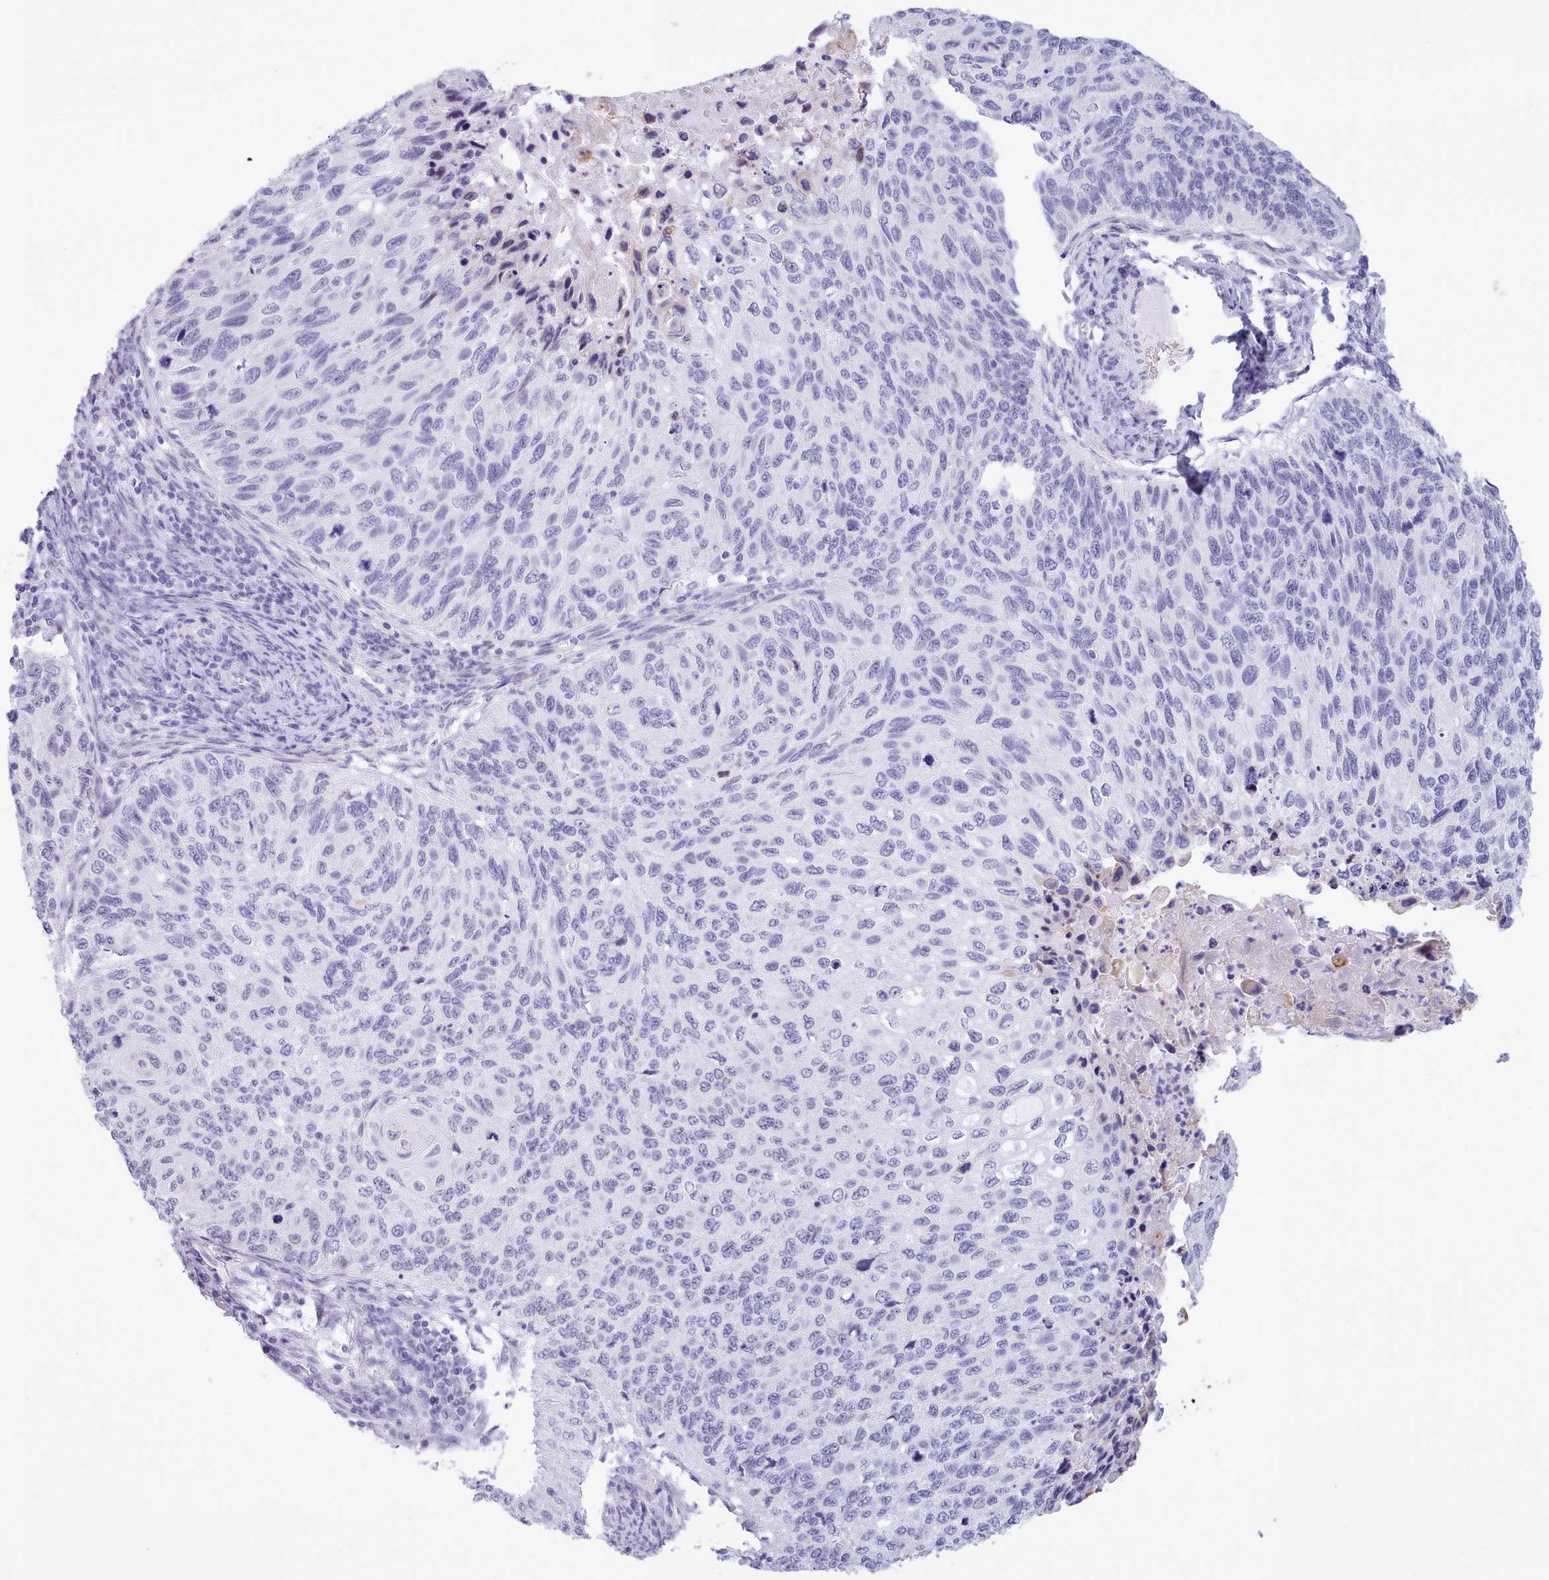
{"staining": {"intensity": "negative", "quantity": "none", "location": "none"}, "tissue": "cervical cancer", "cell_type": "Tumor cells", "image_type": "cancer", "snomed": [{"axis": "morphology", "description": "Squamous cell carcinoma, NOS"}, {"axis": "topography", "description": "Cervix"}], "caption": "Immunohistochemical staining of human cervical cancer reveals no significant positivity in tumor cells.", "gene": "FBXO48", "patient": {"sex": "female", "age": 70}}